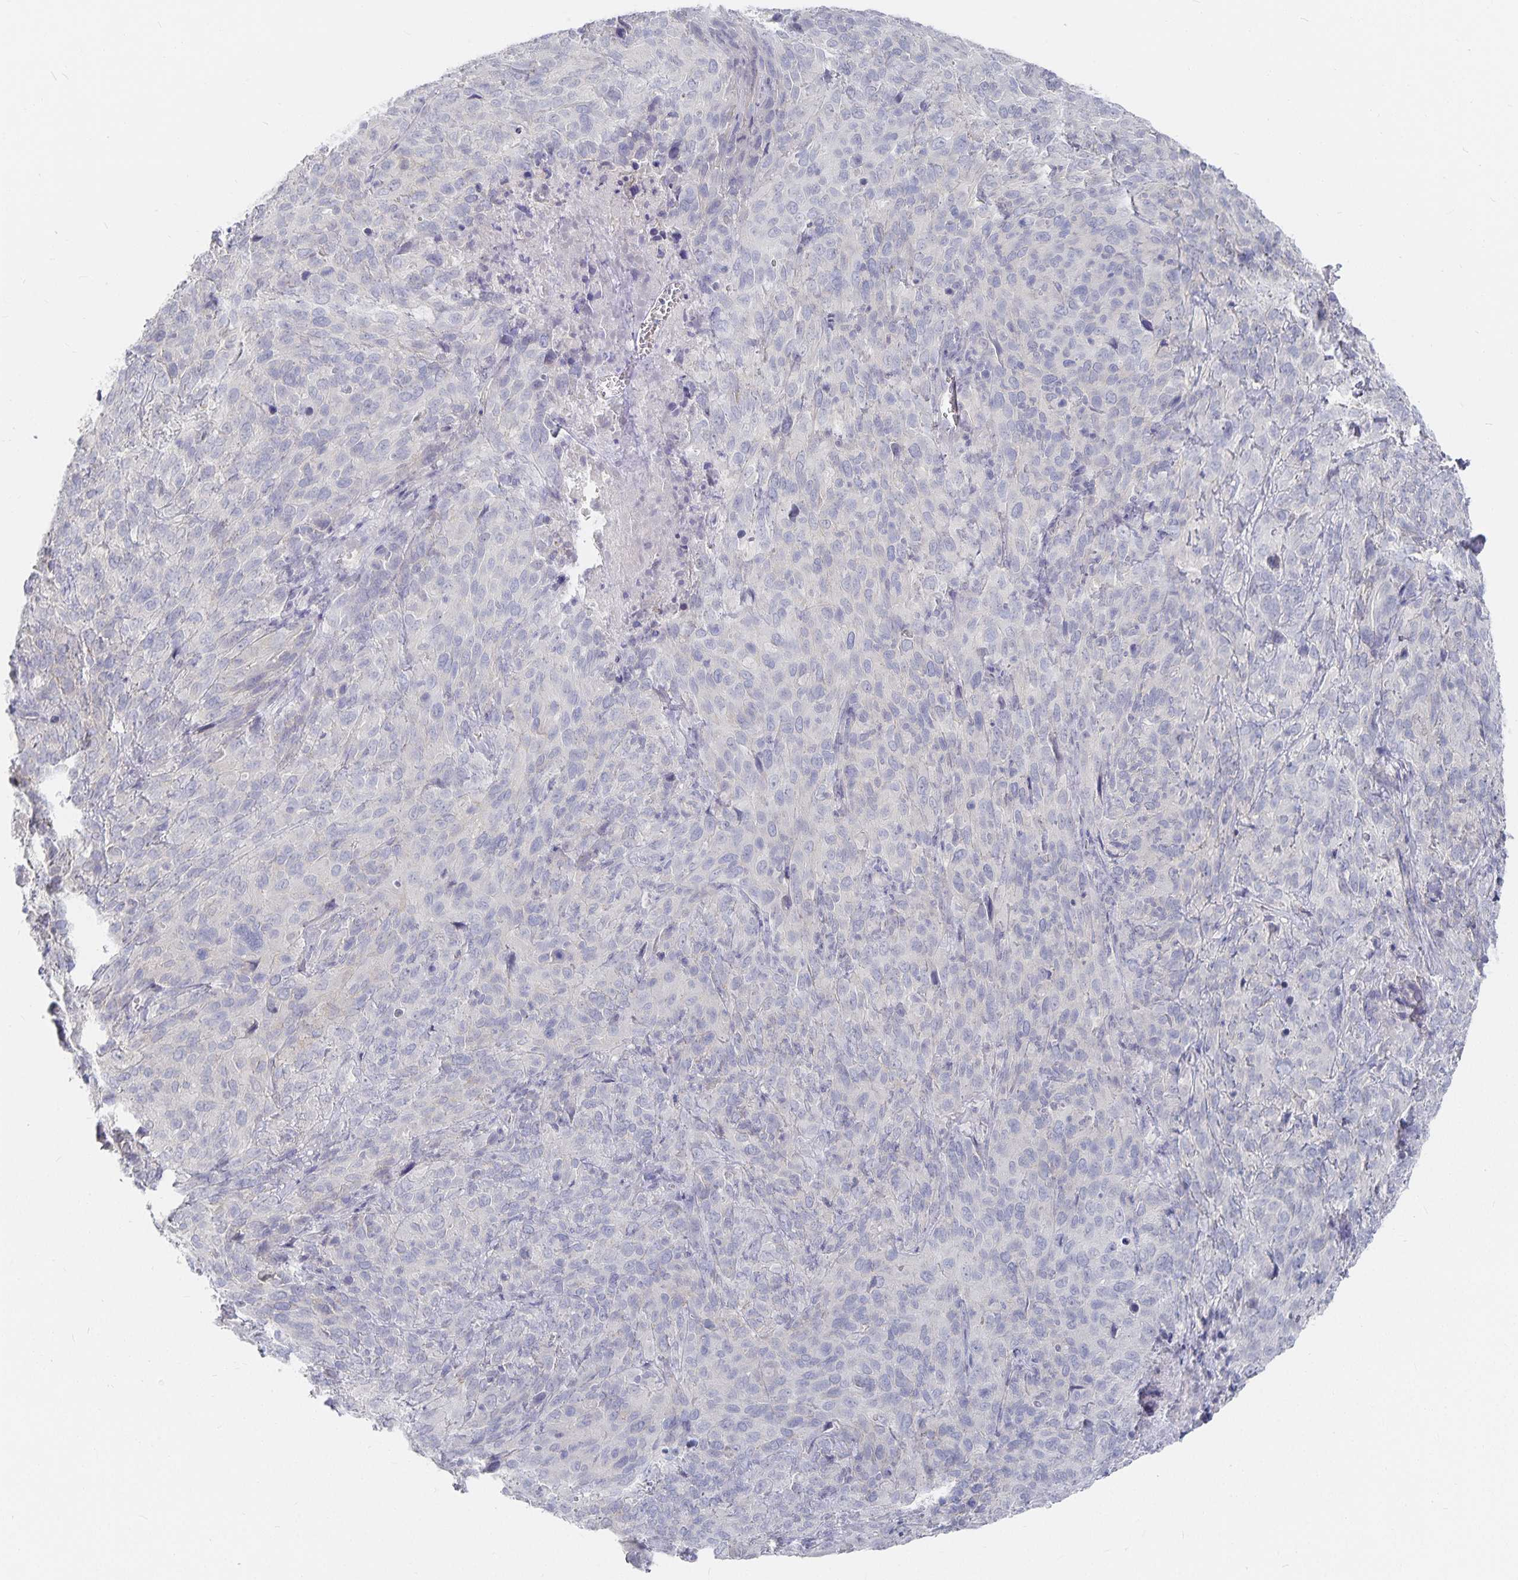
{"staining": {"intensity": "negative", "quantity": "none", "location": "none"}, "tissue": "cervical cancer", "cell_type": "Tumor cells", "image_type": "cancer", "snomed": [{"axis": "morphology", "description": "Squamous cell carcinoma, NOS"}, {"axis": "topography", "description": "Cervix"}], "caption": "Immunohistochemistry image of cervical cancer stained for a protein (brown), which reveals no expression in tumor cells.", "gene": "DNAH9", "patient": {"sex": "female", "age": 51}}